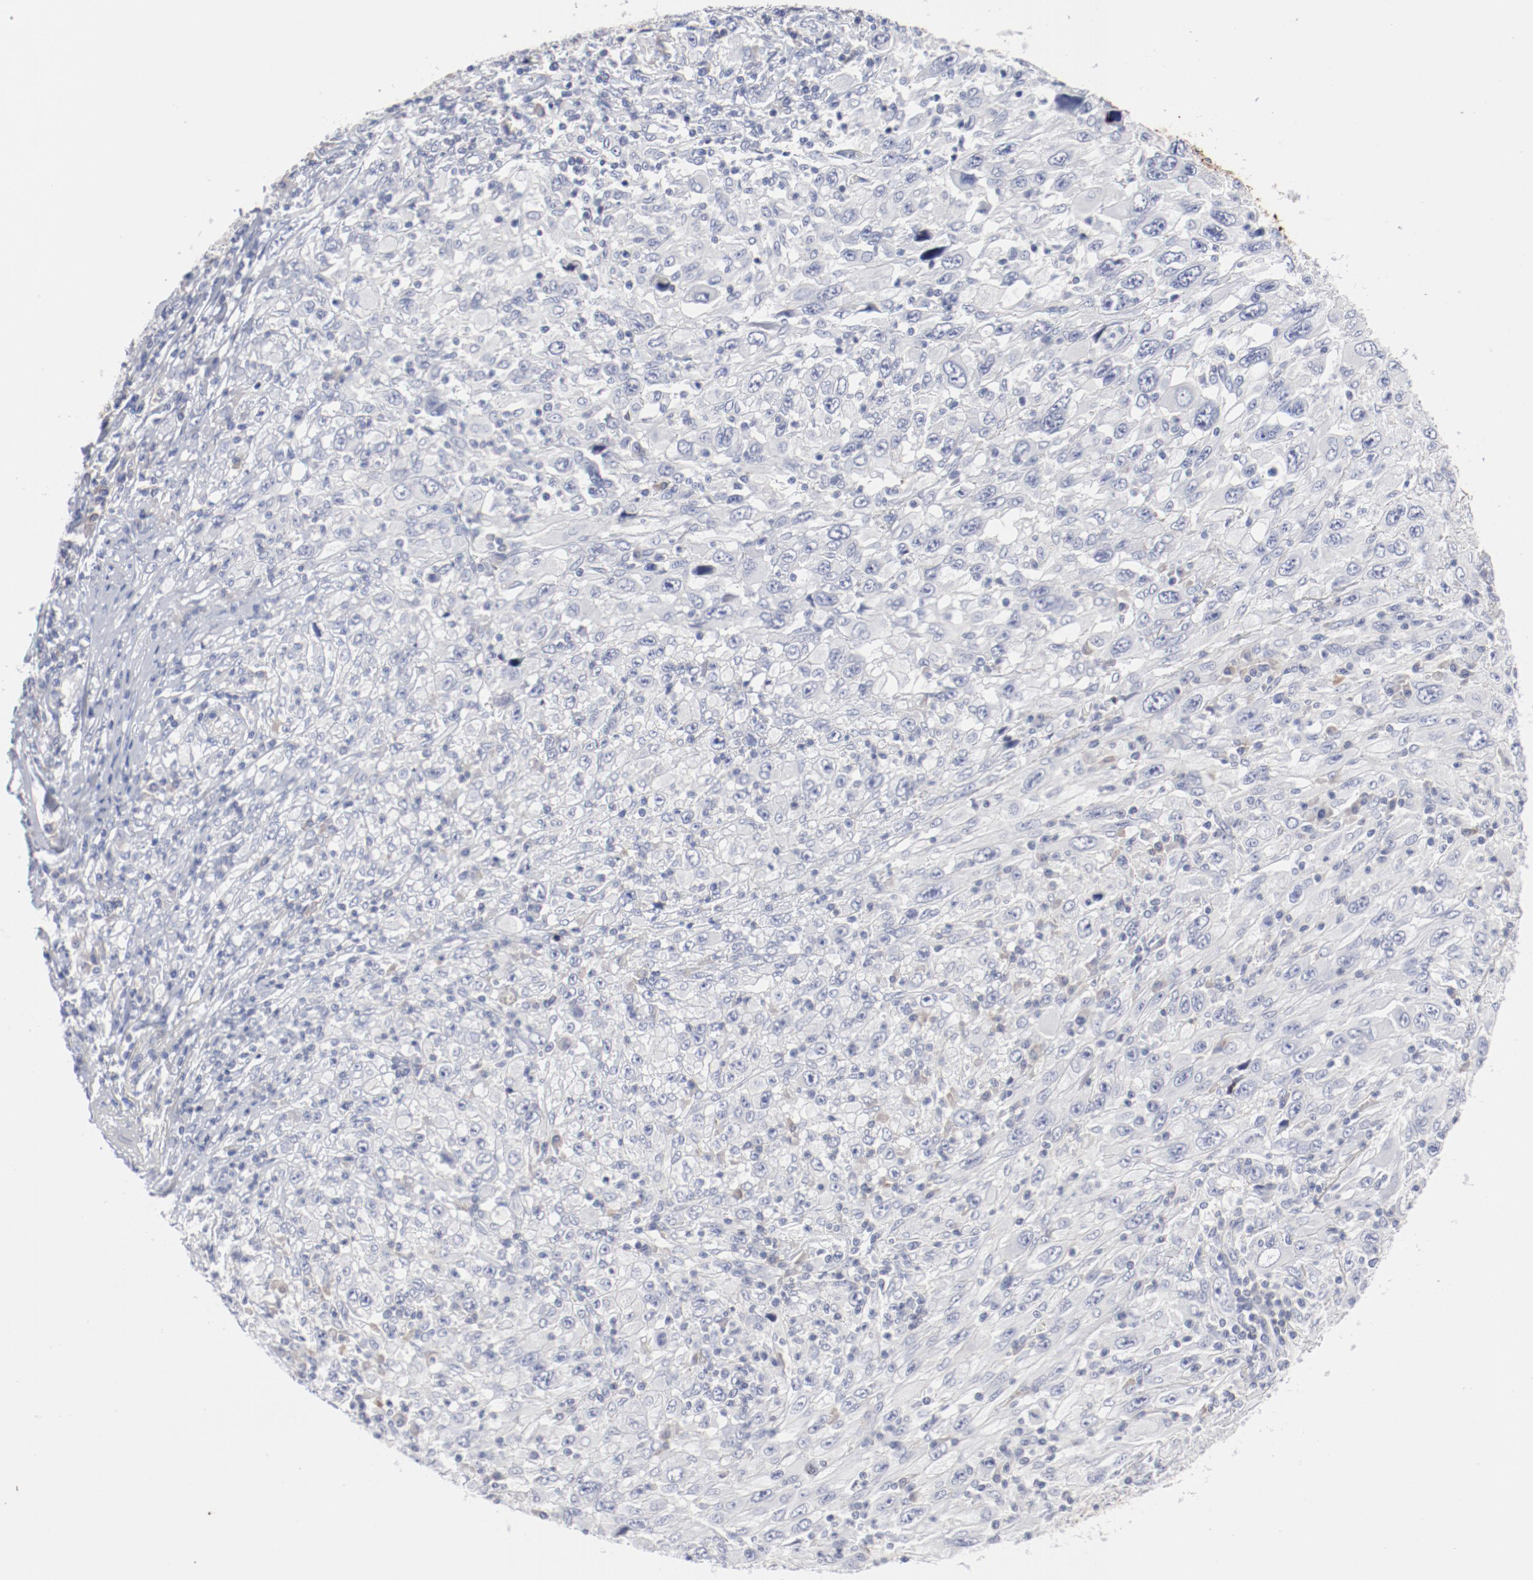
{"staining": {"intensity": "strong", "quantity": "<25%", "location": "cytoplasmic/membranous"}, "tissue": "melanoma", "cell_type": "Tumor cells", "image_type": "cancer", "snomed": [{"axis": "morphology", "description": "Malignant melanoma, Metastatic site"}, {"axis": "topography", "description": "Skin"}], "caption": "Protein staining by IHC reveals strong cytoplasmic/membranous staining in approximately <25% of tumor cells in malignant melanoma (metastatic site).", "gene": "TSPAN6", "patient": {"sex": "female", "age": 56}}